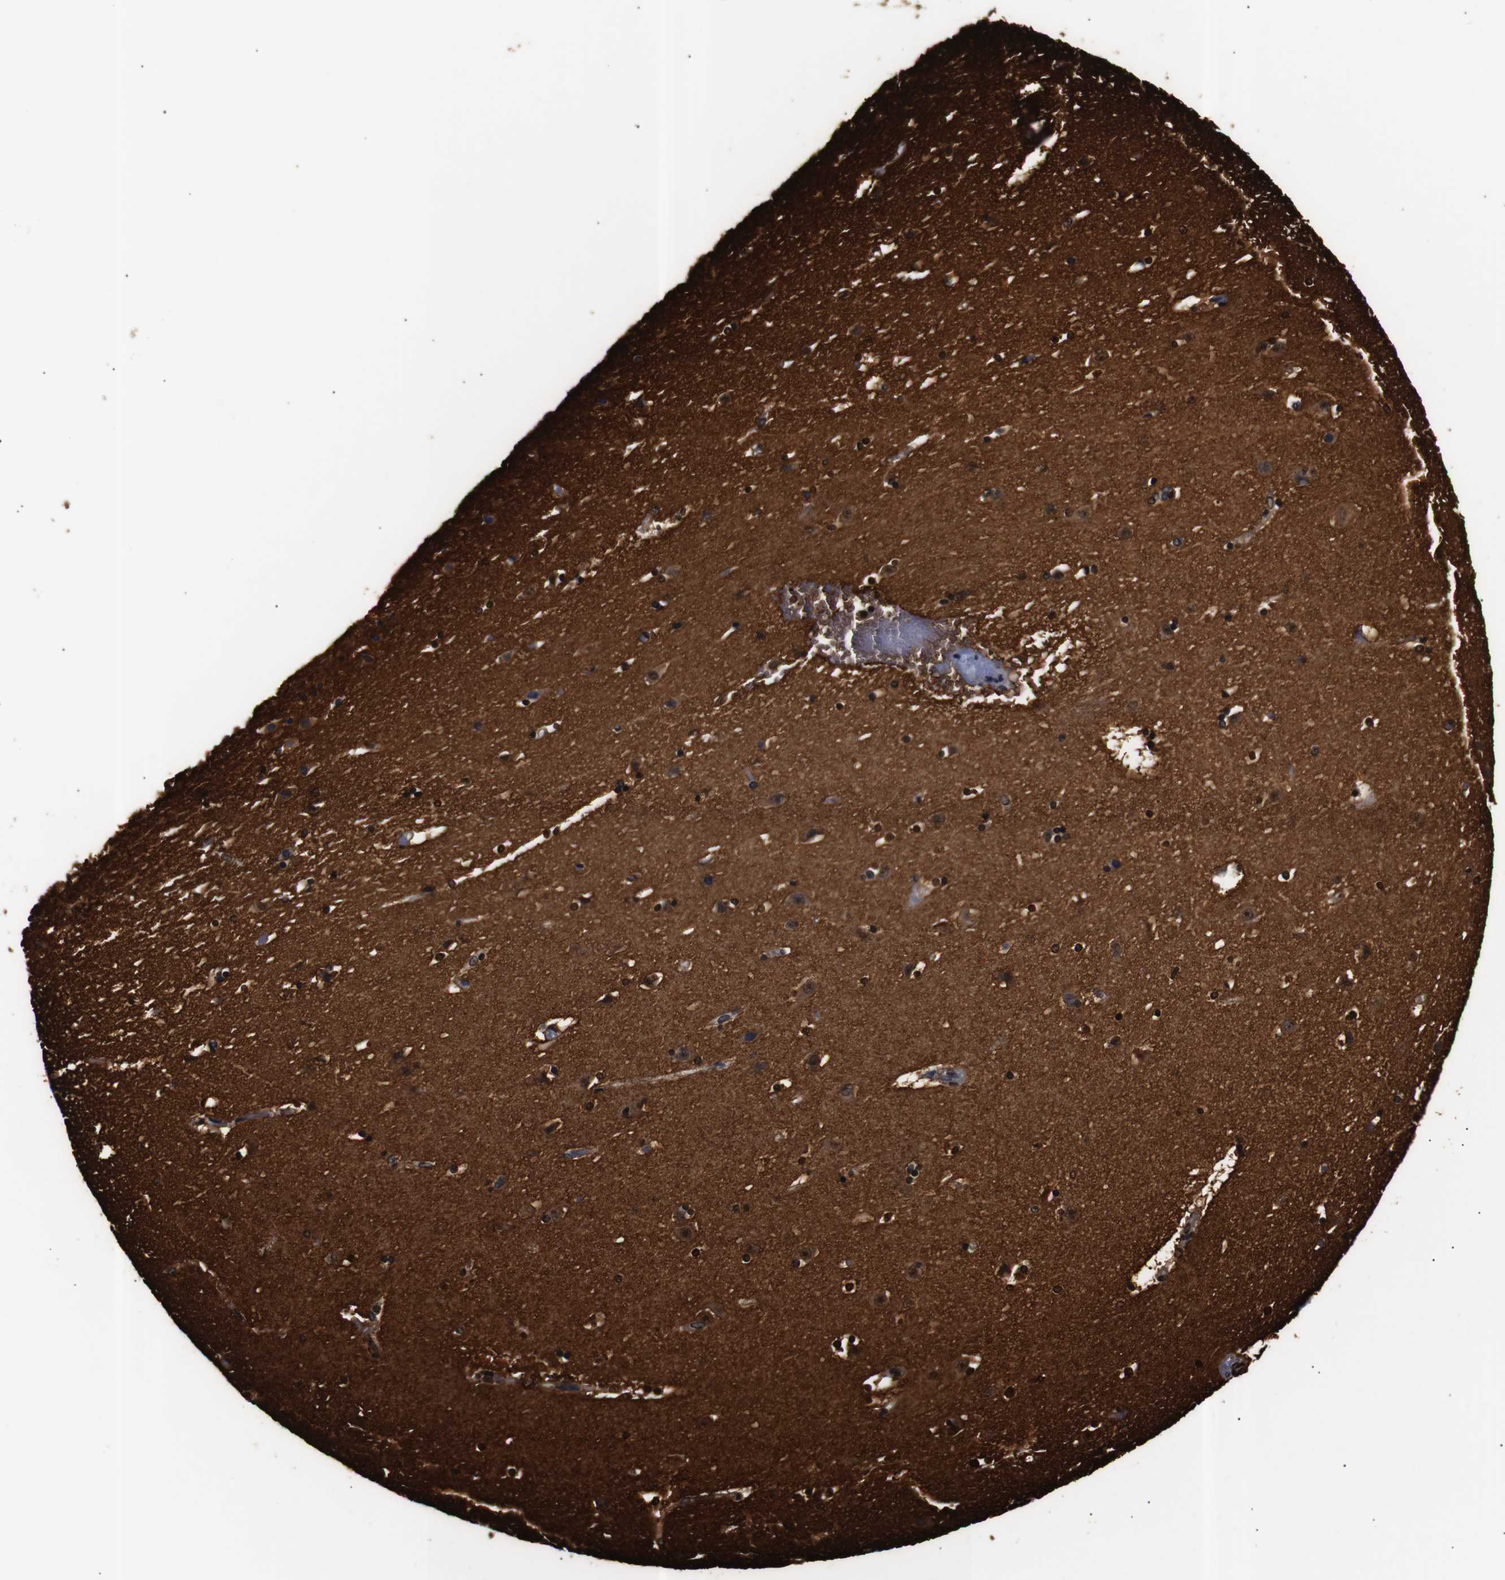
{"staining": {"intensity": "strong", "quantity": "25%-75%", "location": "cytoplasmic/membranous"}, "tissue": "caudate", "cell_type": "Glial cells", "image_type": "normal", "snomed": [{"axis": "morphology", "description": "Normal tissue, NOS"}, {"axis": "topography", "description": "Lateral ventricle wall"}], "caption": "Caudate was stained to show a protein in brown. There is high levels of strong cytoplasmic/membranous positivity in about 25%-75% of glial cells. (DAB = brown stain, brightfield microscopy at high magnification).", "gene": "GAP43", "patient": {"sex": "male", "age": 45}}